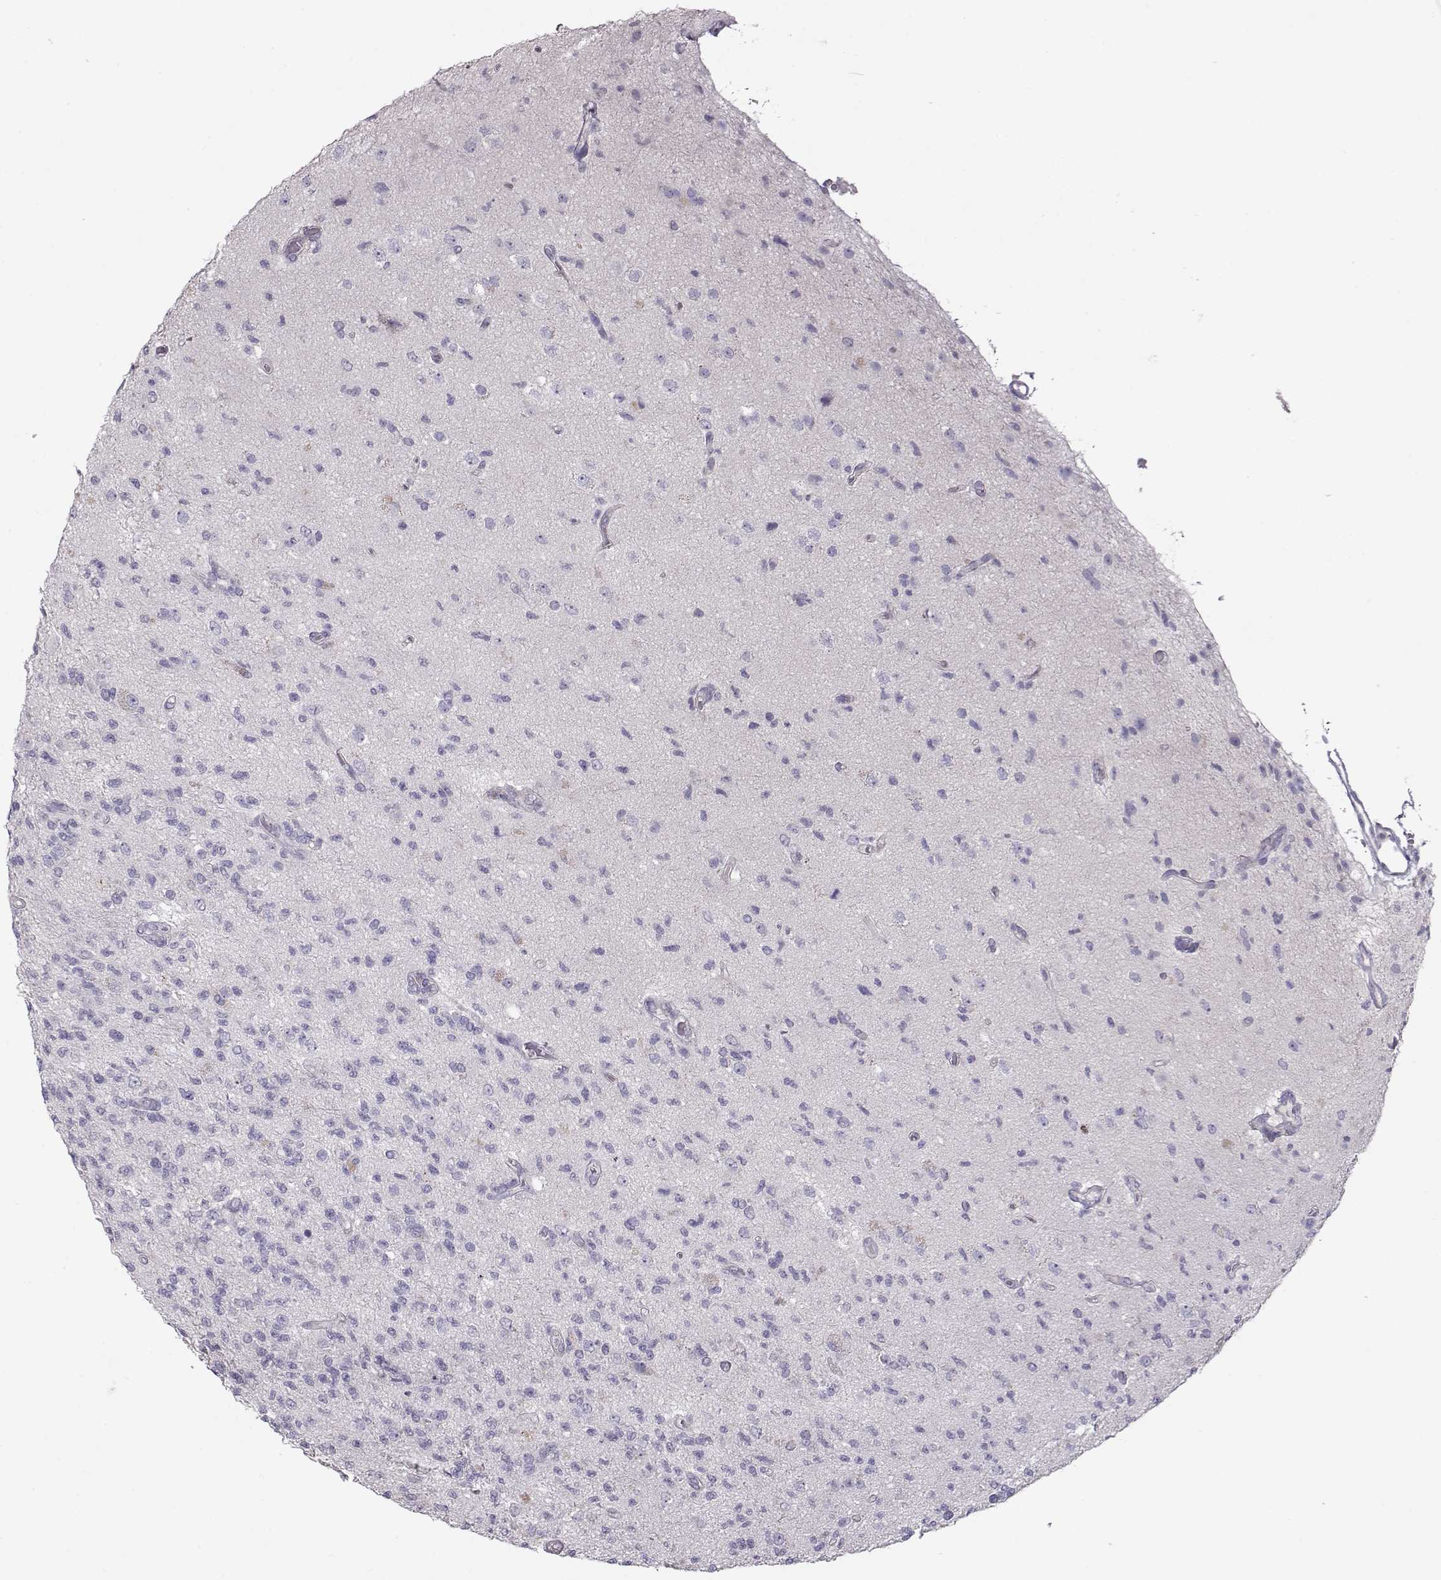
{"staining": {"intensity": "negative", "quantity": "none", "location": "none"}, "tissue": "glioma", "cell_type": "Tumor cells", "image_type": "cancer", "snomed": [{"axis": "morphology", "description": "Glioma, malignant, High grade"}, {"axis": "topography", "description": "Brain"}], "caption": "A photomicrograph of human high-grade glioma (malignant) is negative for staining in tumor cells.", "gene": "GRK1", "patient": {"sex": "male", "age": 56}}